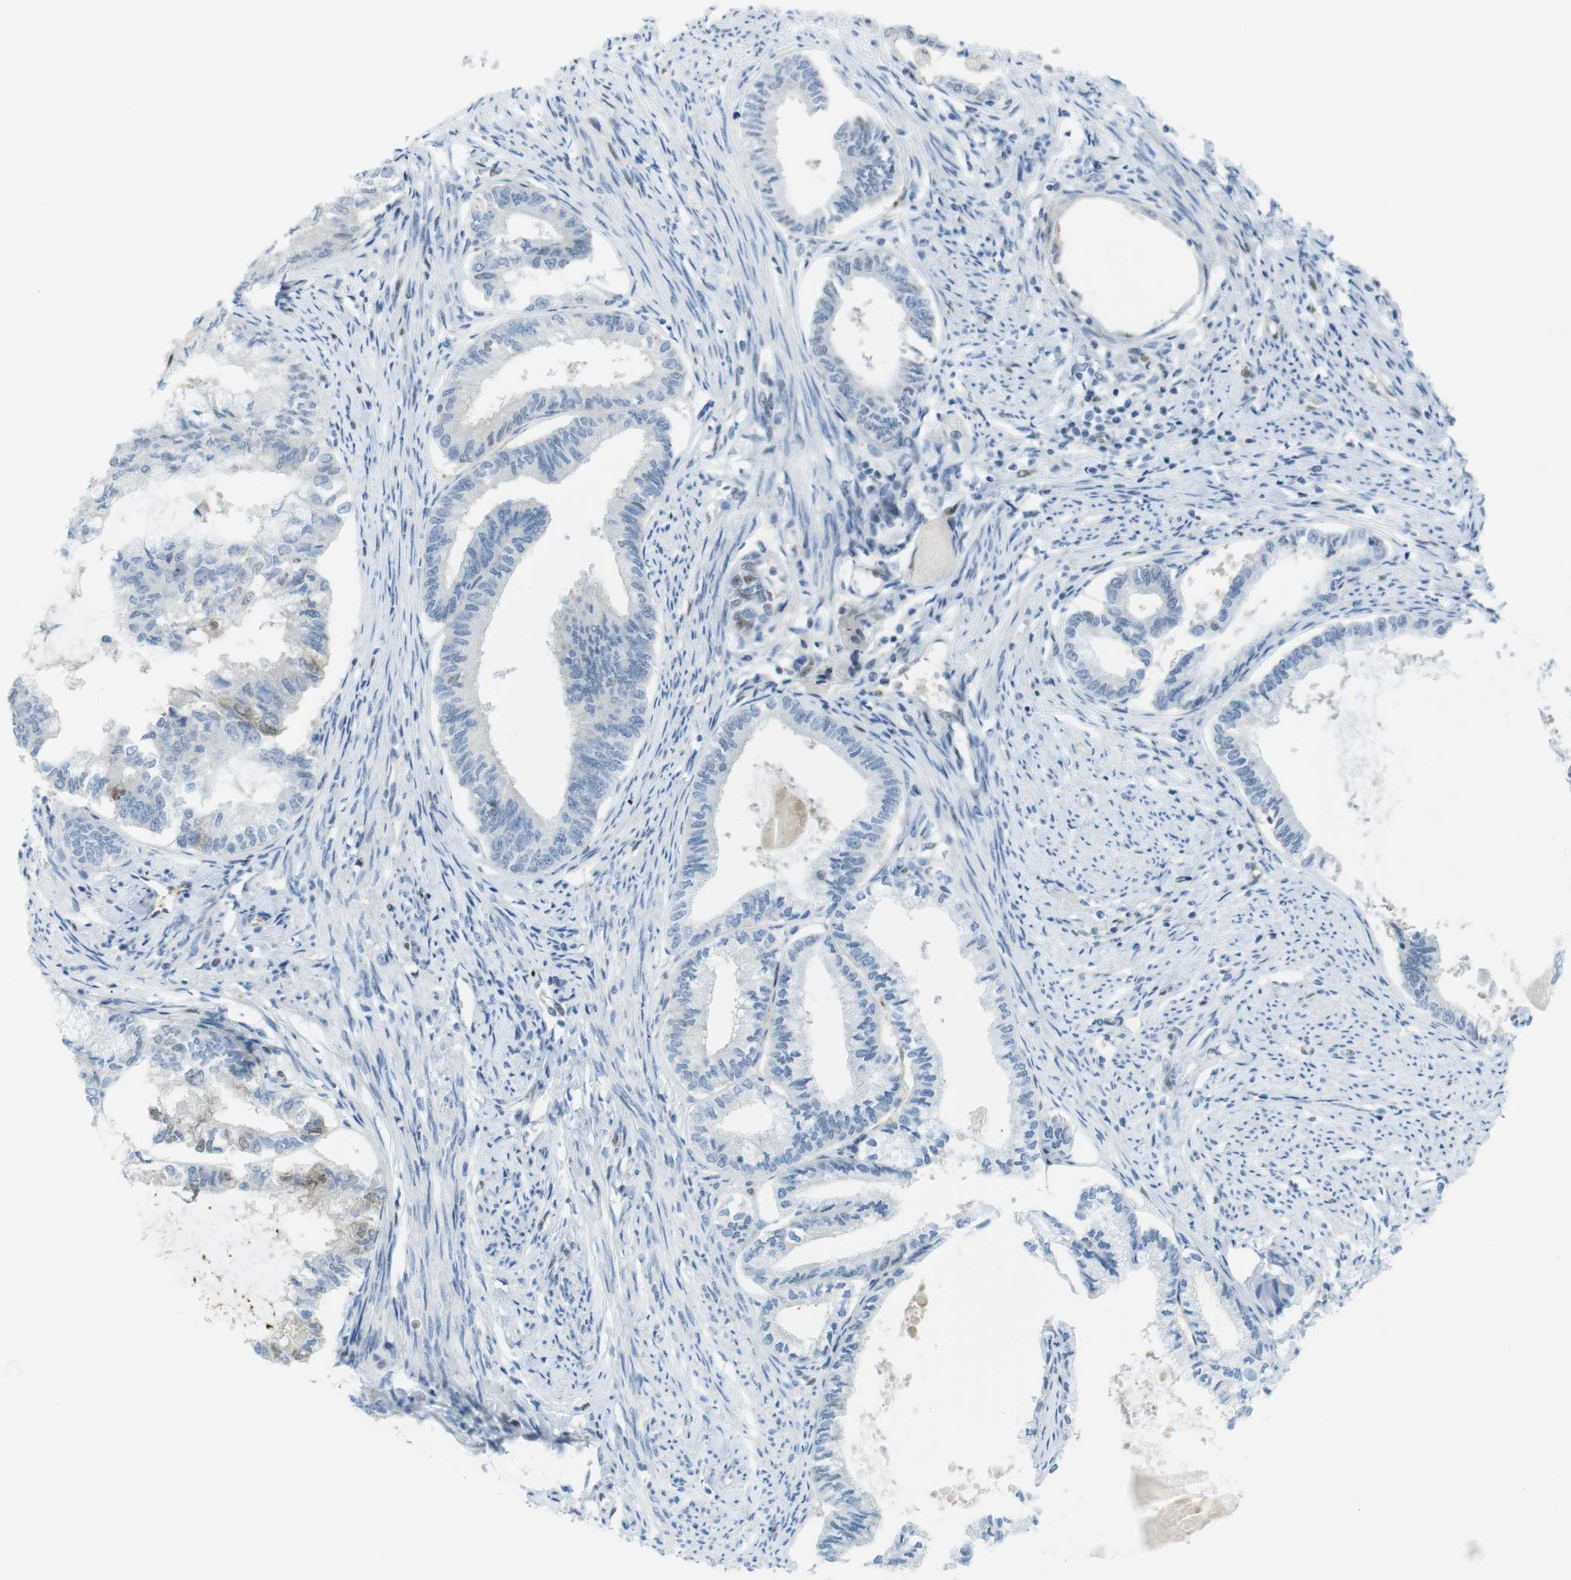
{"staining": {"intensity": "negative", "quantity": "none", "location": "none"}, "tissue": "endometrial cancer", "cell_type": "Tumor cells", "image_type": "cancer", "snomed": [{"axis": "morphology", "description": "Adenocarcinoma, NOS"}, {"axis": "topography", "description": "Endometrium"}], "caption": "A high-resolution histopathology image shows IHC staining of endometrial adenocarcinoma, which displays no significant positivity in tumor cells. (DAB immunohistochemistry visualized using brightfield microscopy, high magnification).", "gene": "UBB", "patient": {"sex": "female", "age": 86}}